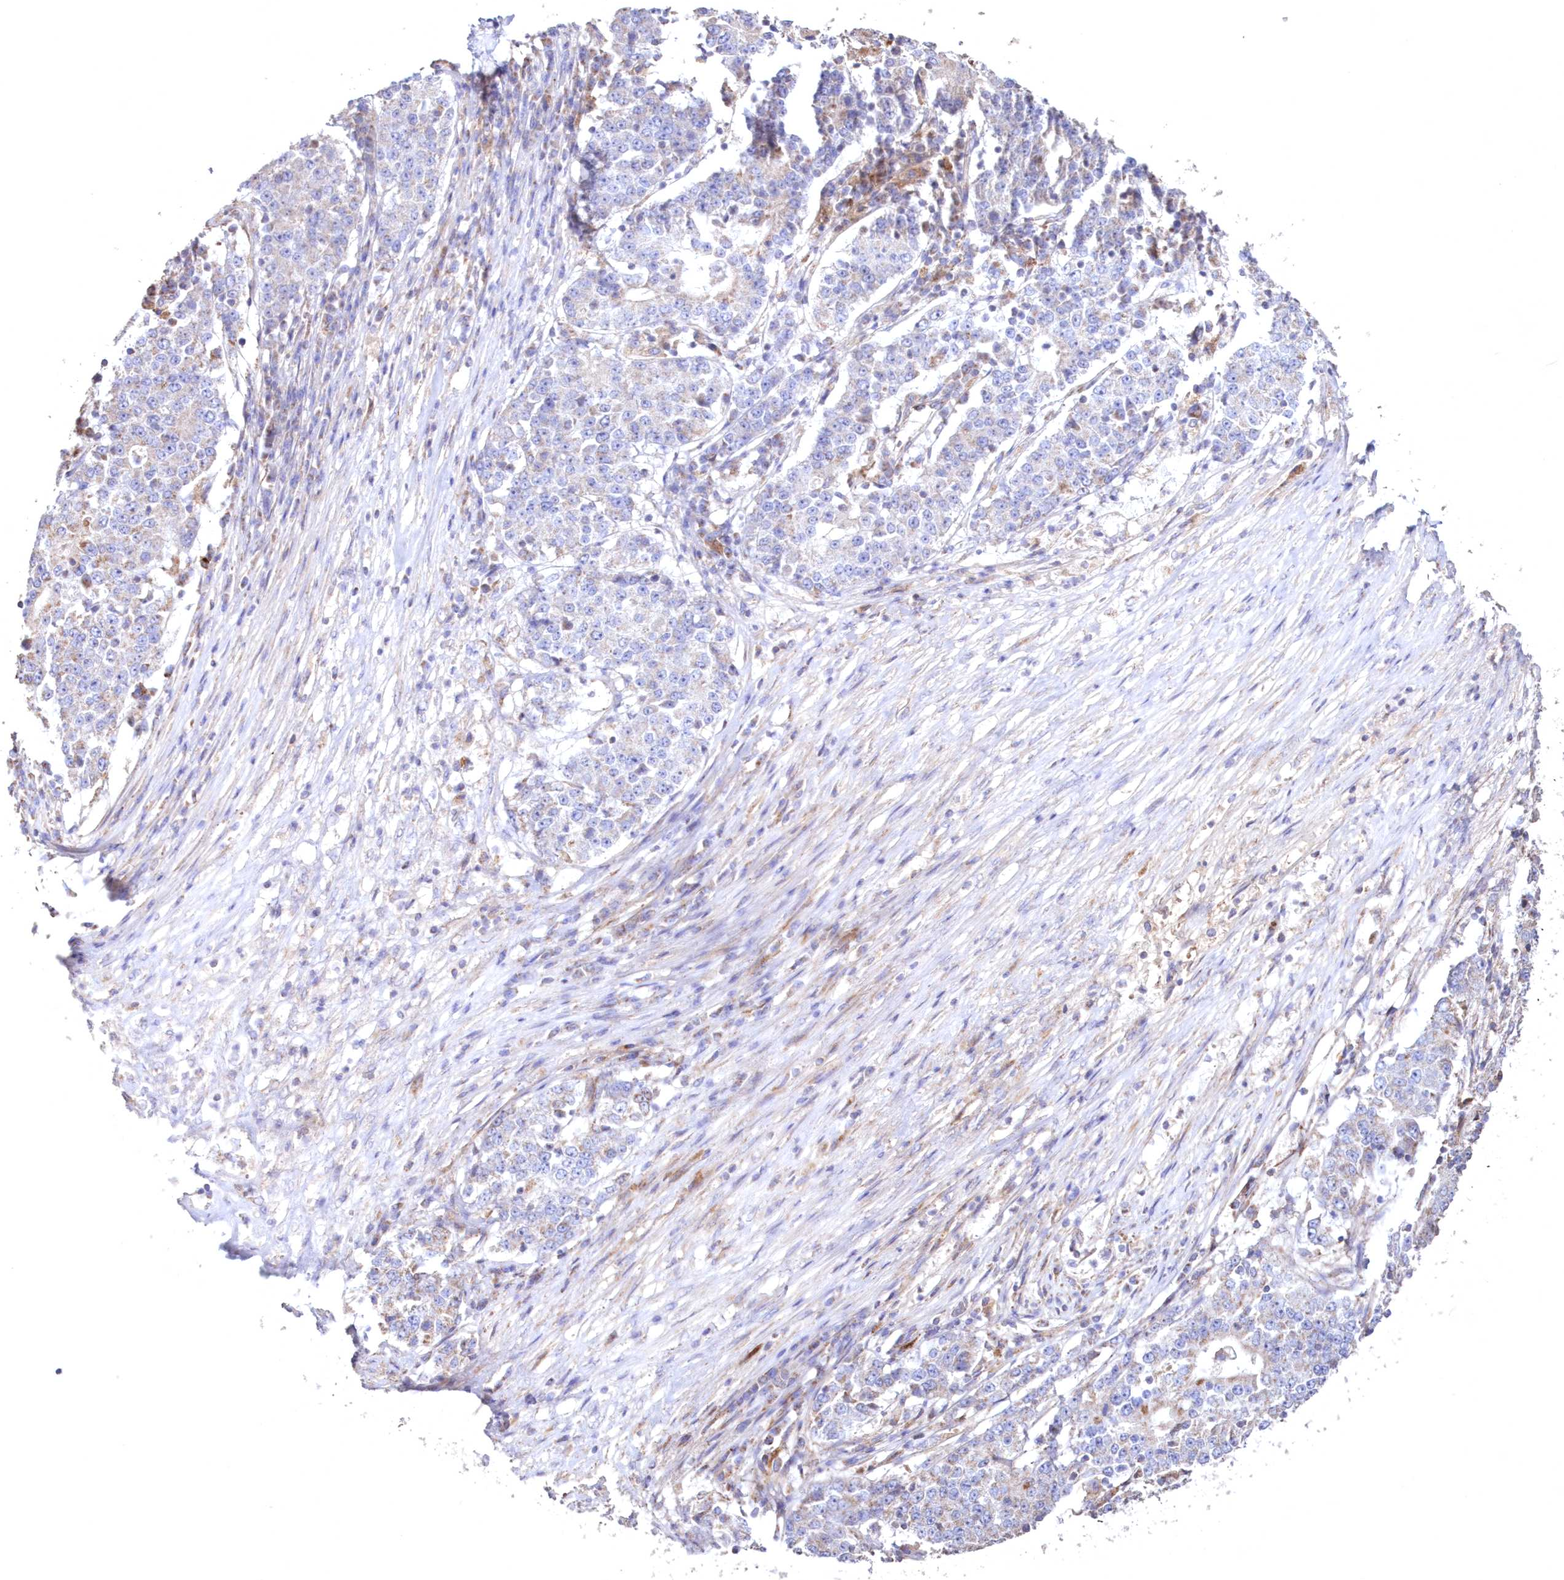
{"staining": {"intensity": "negative", "quantity": "none", "location": "none"}, "tissue": "stomach cancer", "cell_type": "Tumor cells", "image_type": "cancer", "snomed": [{"axis": "morphology", "description": "Adenocarcinoma, NOS"}, {"axis": "topography", "description": "Stomach"}], "caption": "Tumor cells show no significant protein expression in stomach cancer.", "gene": "HADHB", "patient": {"sex": "male", "age": 59}}